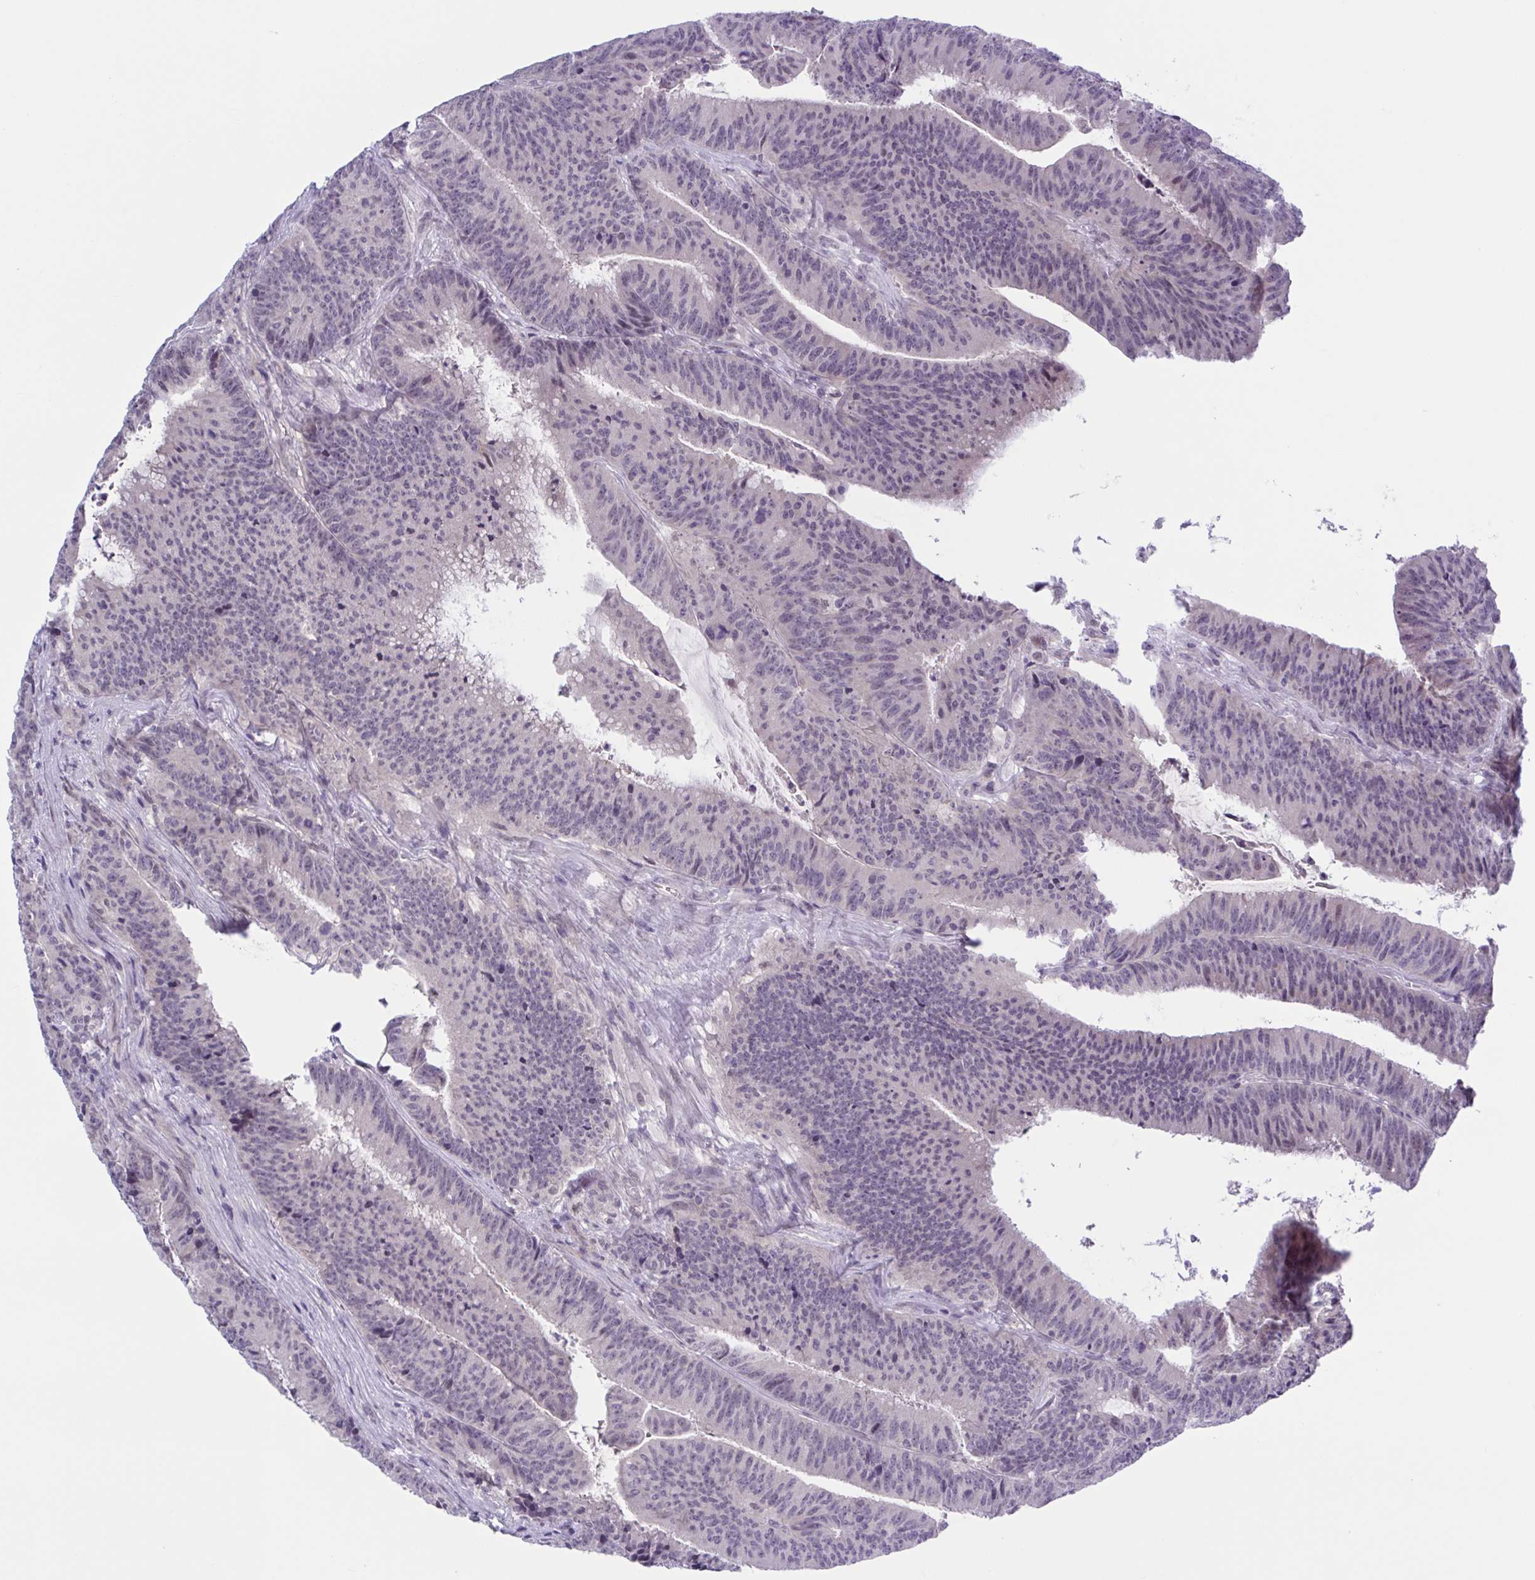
{"staining": {"intensity": "negative", "quantity": "none", "location": "none"}, "tissue": "colorectal cancer", "cell_type": "Tumor cells", "image_type": "cancer", "snomed": [{"axis": "morphology", "description": "Adenocarcinoma, NOS"}, {"axis": "topography", "description": "Colon"}], "caption": "High magnification brightfield microscopy of colorectal cancer stained with DAB (3,3'-diaminobenzidine) (brown) and counterstained with hematoxylin (blue): tumor cells show no significant expression.", "gene": "TTC7B", "patient": {"sex": "female", "age": 78}}